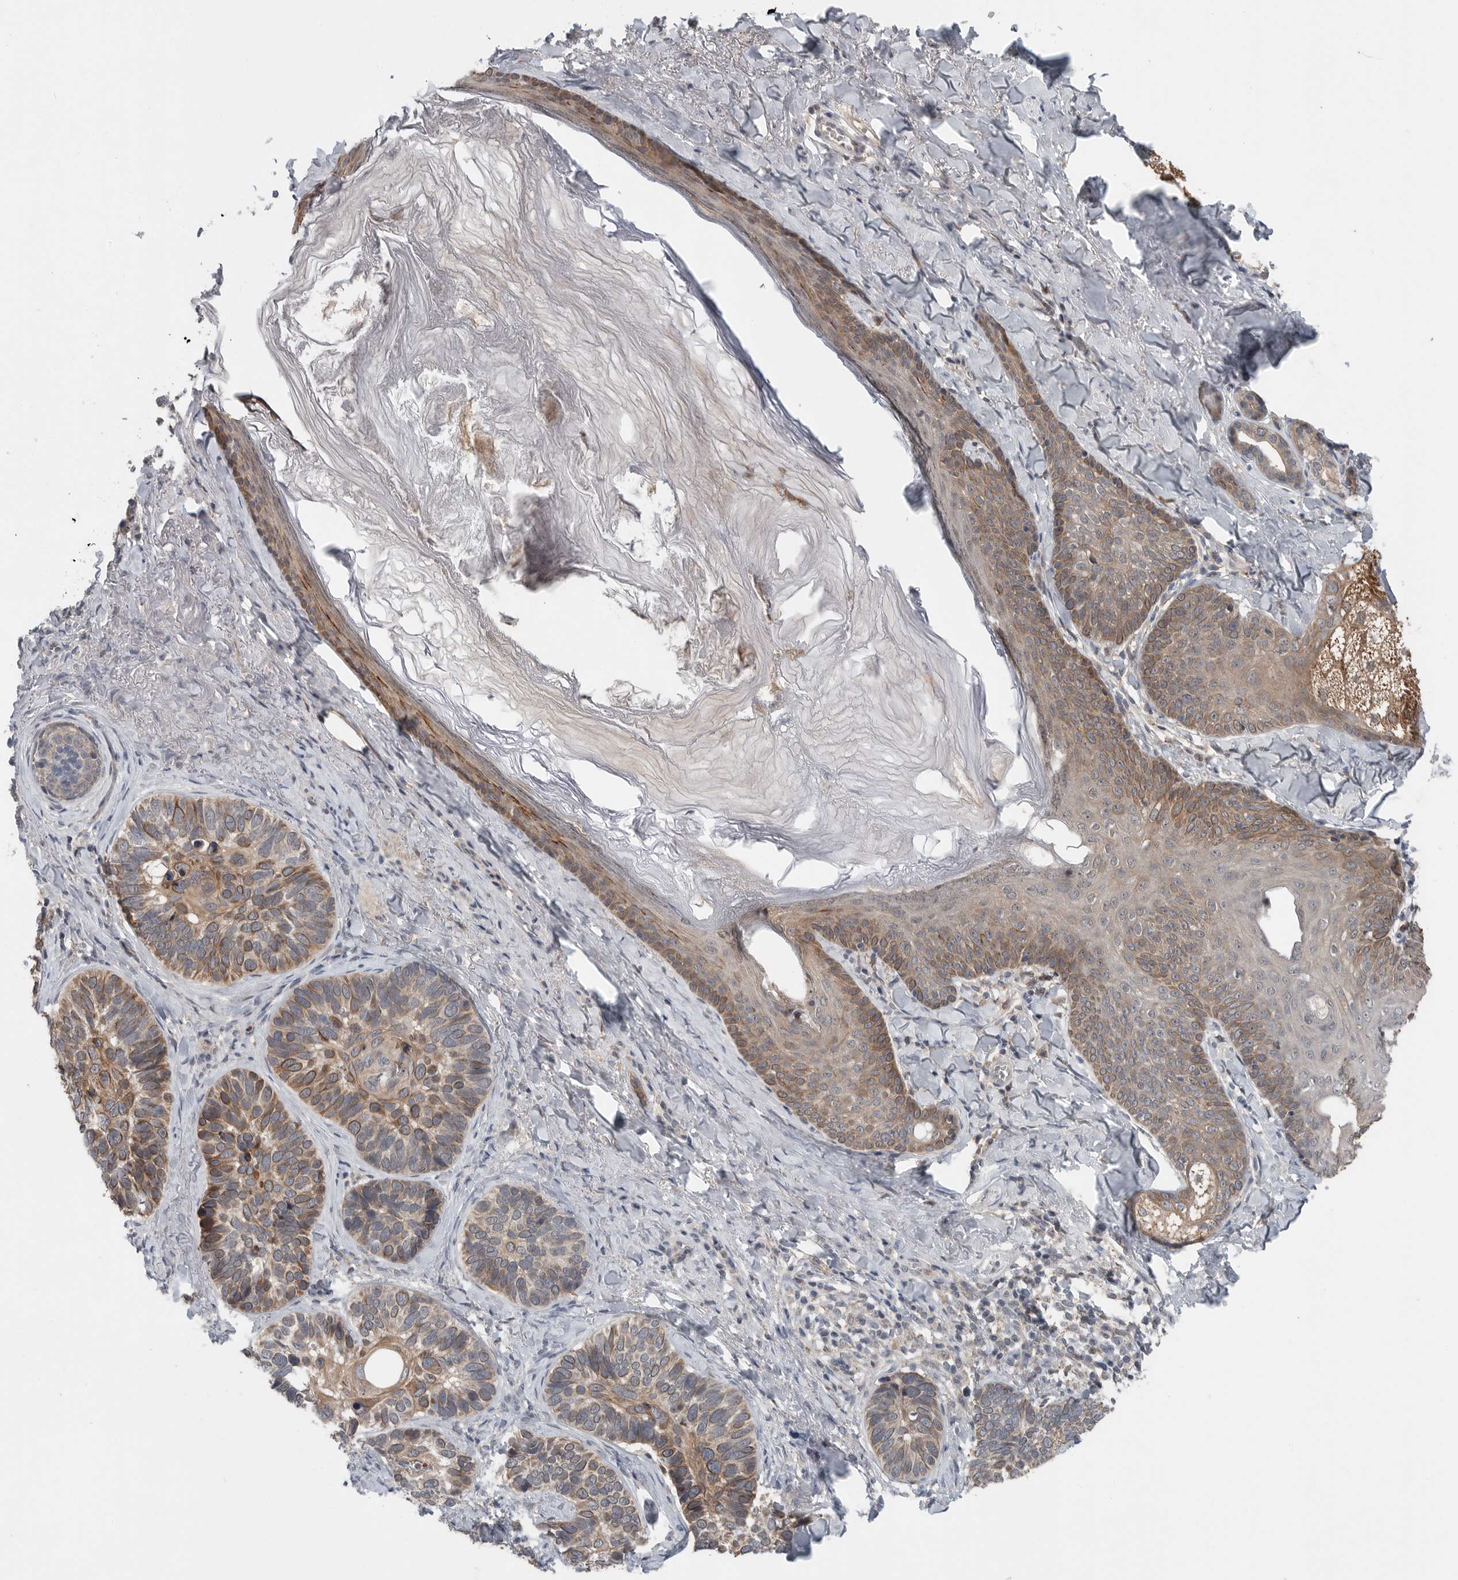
{"staining": {"intensity": "moderate", "quantity": "25%-75%", "location": "cytoplasmic/membranous"}, "tissue": "skin cancer", "cell_type": "Tumor cells", "image_type": "cancer", "snomed": [{"axis": "morphology", "description": "Basal cell carcinoma"}, {"axis": "topography", "description": "Skin"}], "caption": "Immunohistochemical staining of human skin basal cell carcinoma displays medium levels of moderate cytoplasmic/membranous positivity in about 25%-75% of tumor cells.", "gene": "SCP2", "patient": {"sex": "male", "age": 62}}